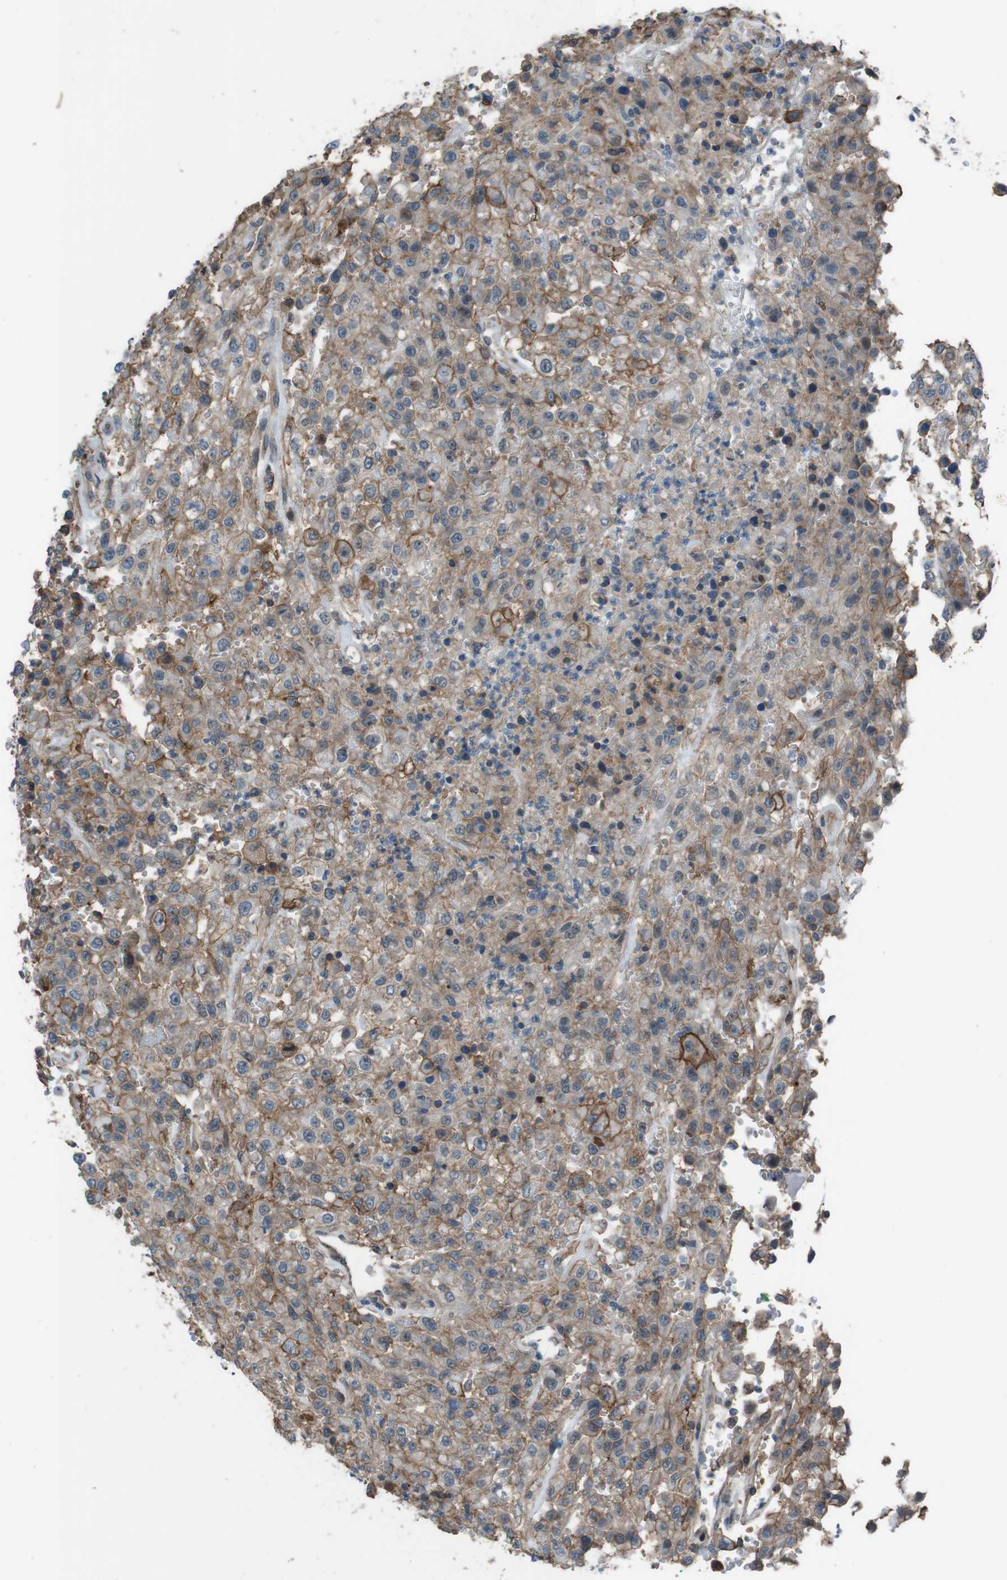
{"staining": {"intensity": "moderate", "quantity": "<25%", "location": "cytoplasmic/membranous"}, "tissue": "urothelial cancer", "cell_type": "Tumor cells", "image_type": "cancer", "snomed": [{"axis": "morphology", "description": "Urothelial carcinoma, High grade"}, {"axis": "topography", "description": "Urinary bladder"}], "caption": "Immunohistochemical staining of human high-grade urothelial carcinoma reveals low levels of moderate cytoplasmic/membranous positivity in approximately <25% of tumor cells.", "gene": "ATP2B1", "patient": {"sex": "male", "age": 46}}